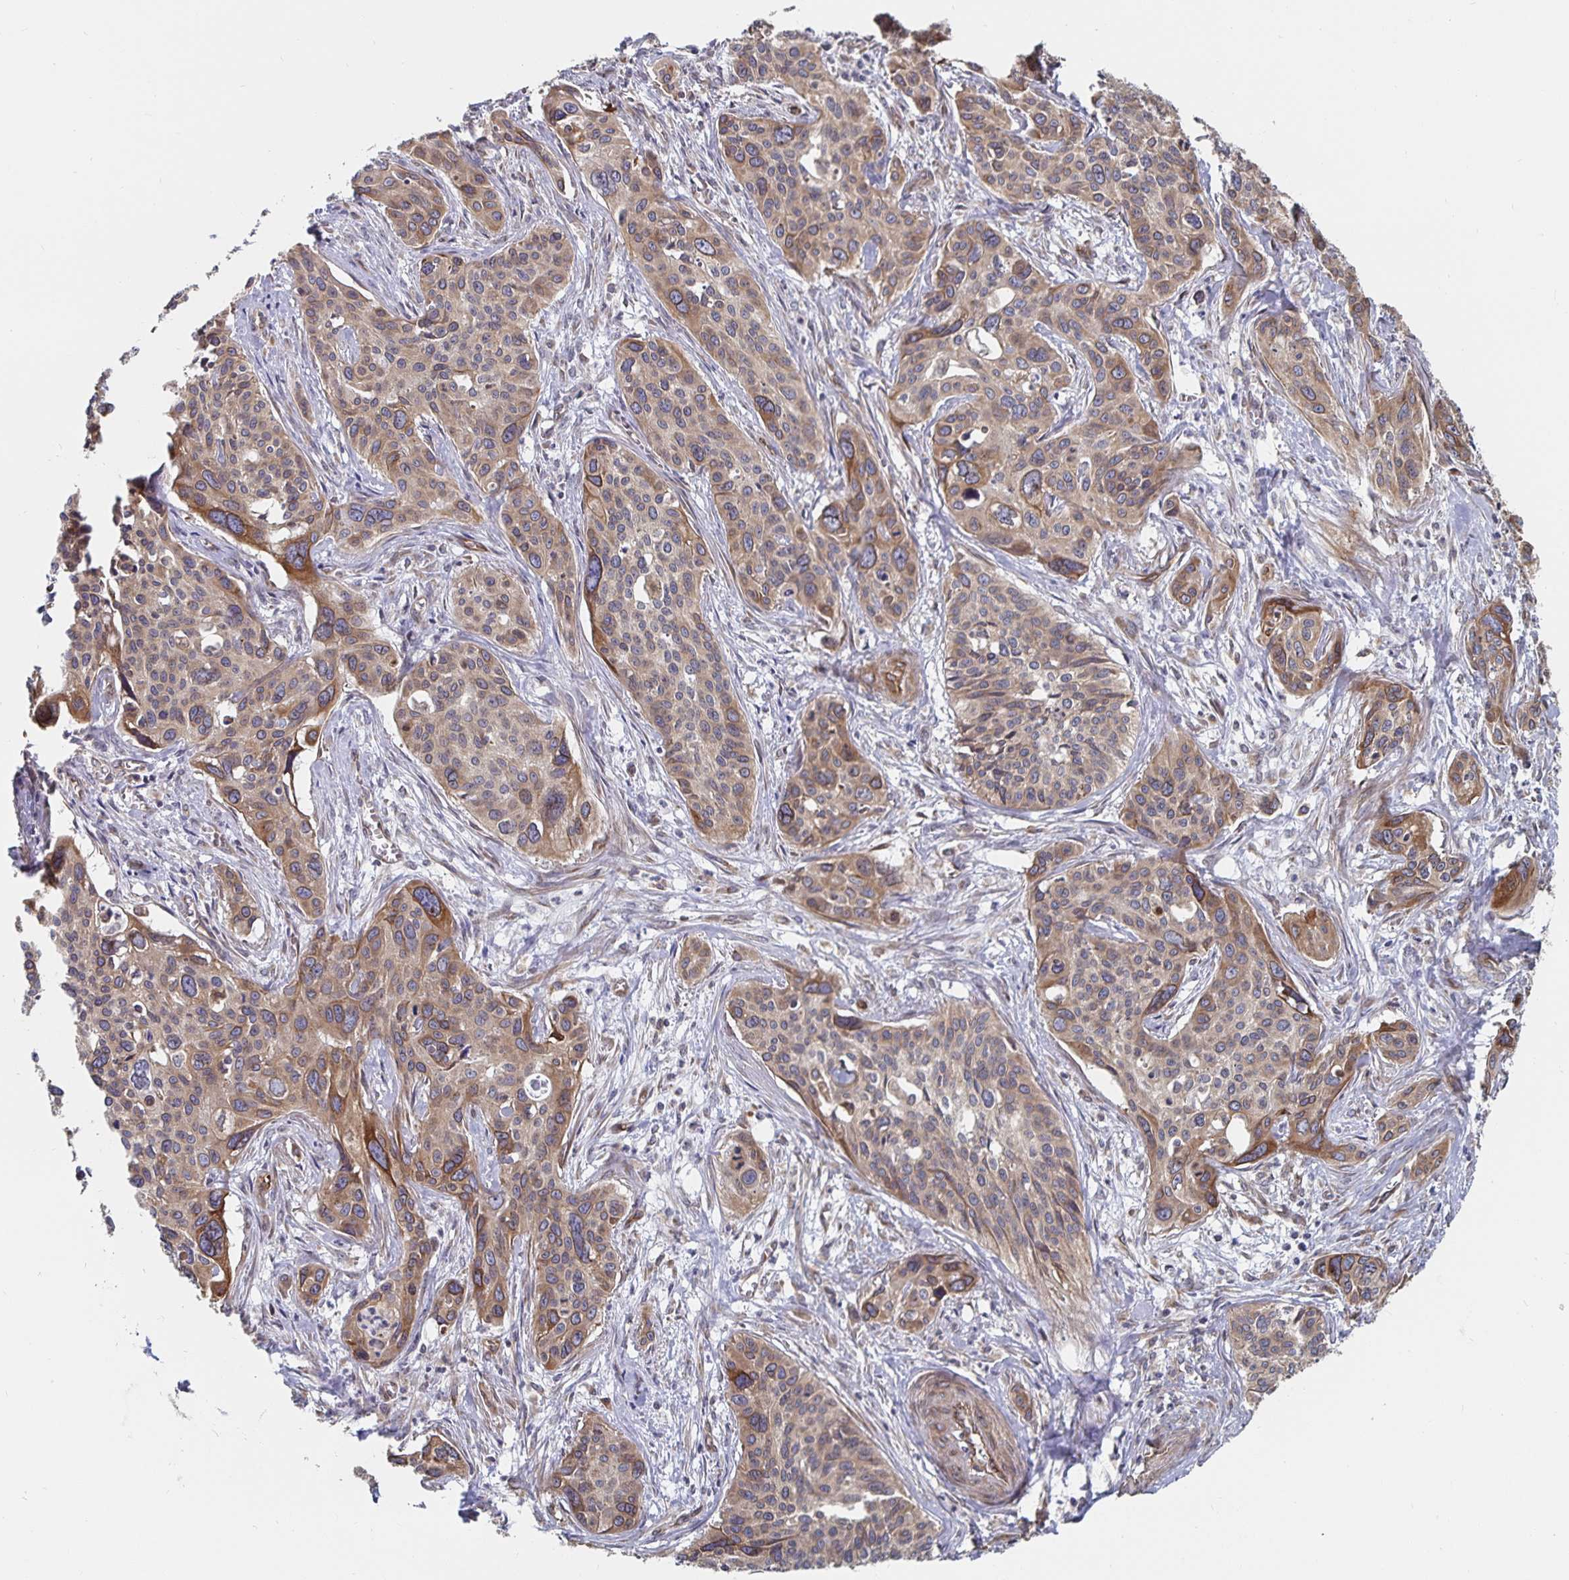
{"staining": {"intensity": "moderate", "quantity": ">75%", "location": "cytoplasmic/membranous"}, "tissue": "cervical cancer", "cell_type": "Tumor cells", "image_type": "cancer", "snomed": [{"axis": "morphology", "description": "Squamous cell carcinoma, NOS"}, {"axis": "topography", "description": "Cervix"}], "caption": "Cervical squamous cell carcinoma stained with immunohistochemistry (IHC) shows moderate cytoplasmic/membranous positivity in approximately >75% of tumor cells.", "gene": "BCAP29", "patient": {"sex": "female", "age": 31}}